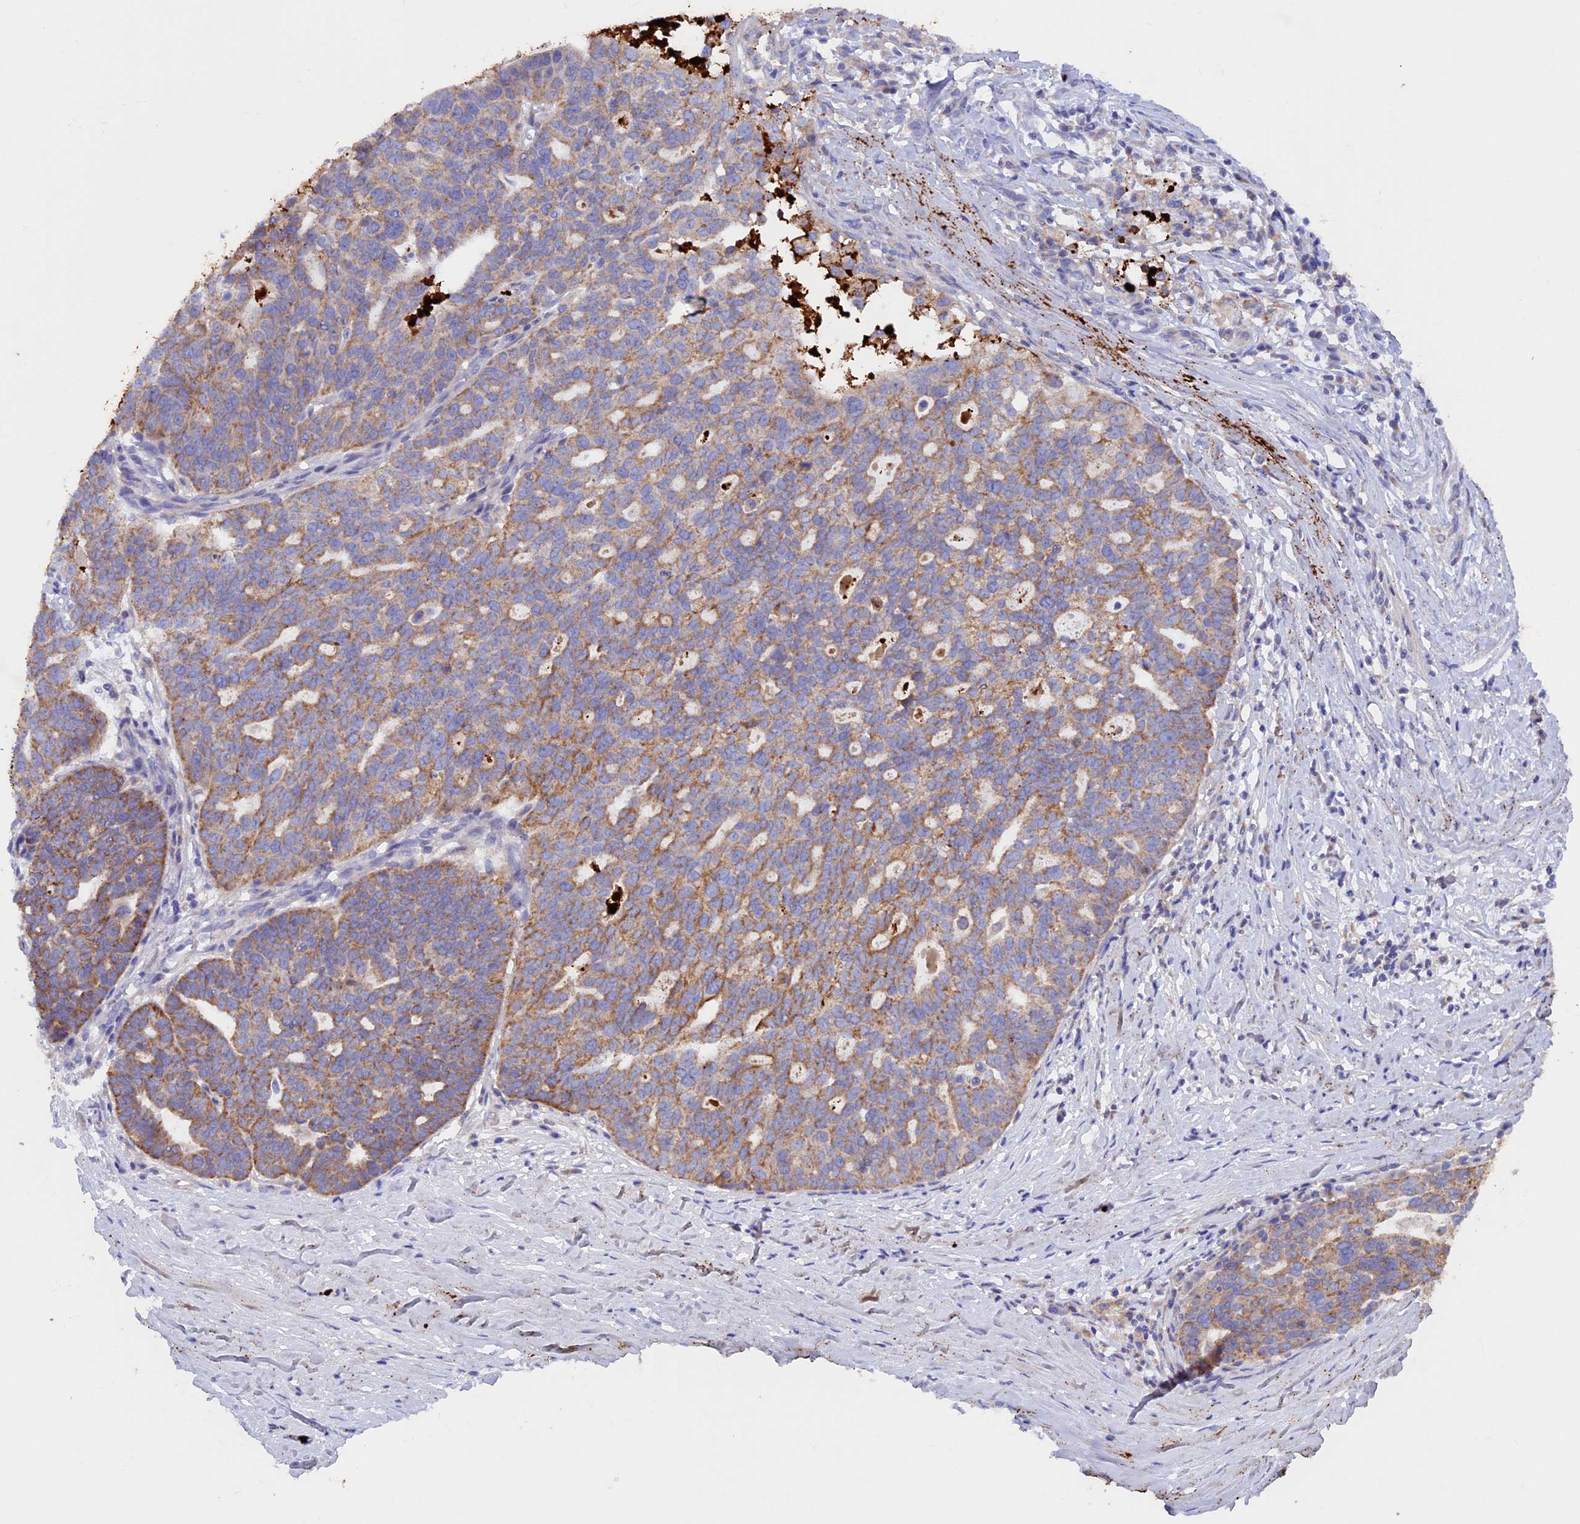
{"staining": {"intensity": "moderate", "quantity": "25%-75%", "location": "cytoplasmic/membranous"}, "tissue": "ovarian cancer", "cell_type": "Tumor cells", "image_type": "cancer", "snomed": [{"axis": "morphology", "description": "Cystadenocarcinoma, serous, NOS"}, {"axis": "topography", "description": "Ovary"}], "caption": "A brown stain labels moderate cytoplasmic/membranous staining of a protein in ovarian serous cystadenocarcinoma tumor cells.", "gene": "PTPN9", "patient": {"sex": "female", "age": 59}}